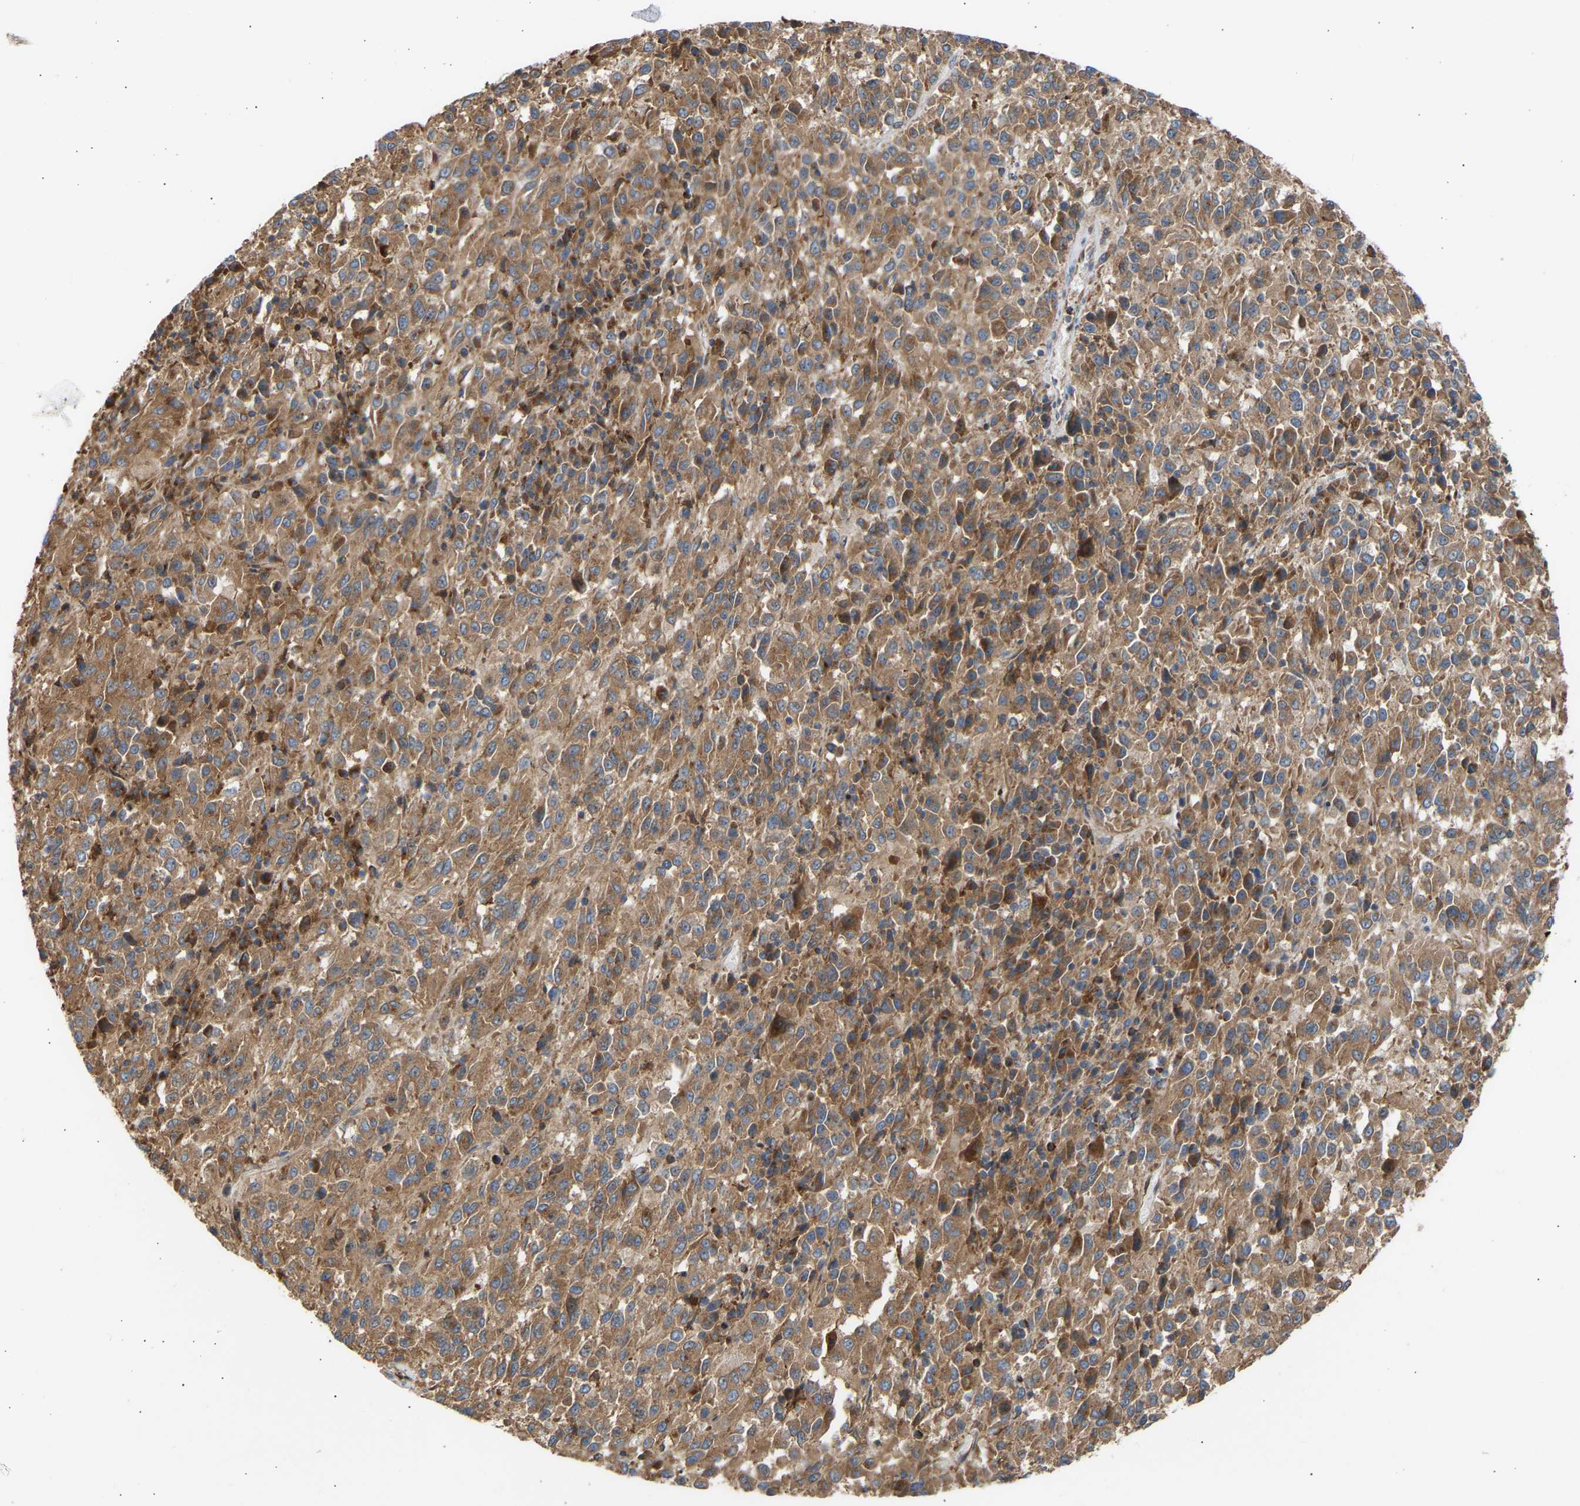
{"staining": {"intensity": "moderate", "quantity": ">75%", "location": "cytoplasmic/membranous"}, "tissue": "melanoma", "cell_type": "Tumor cells", "image_type": "cancer", "snomed": [{"axis": "morphology", "description": "Malignant melanoma, Metastatic site"}, {"axis": "topography", "description": "Lung"}], "caption": "Approximately >75% of tumor cells in malignant melanoma (metastatic site) reveal moderate cytoplasmic/membranous protein positivity as visualized by brown immunohistochemical staining.", "gene": "GCN1", "patient": {"sex": "male", "age": 64}}